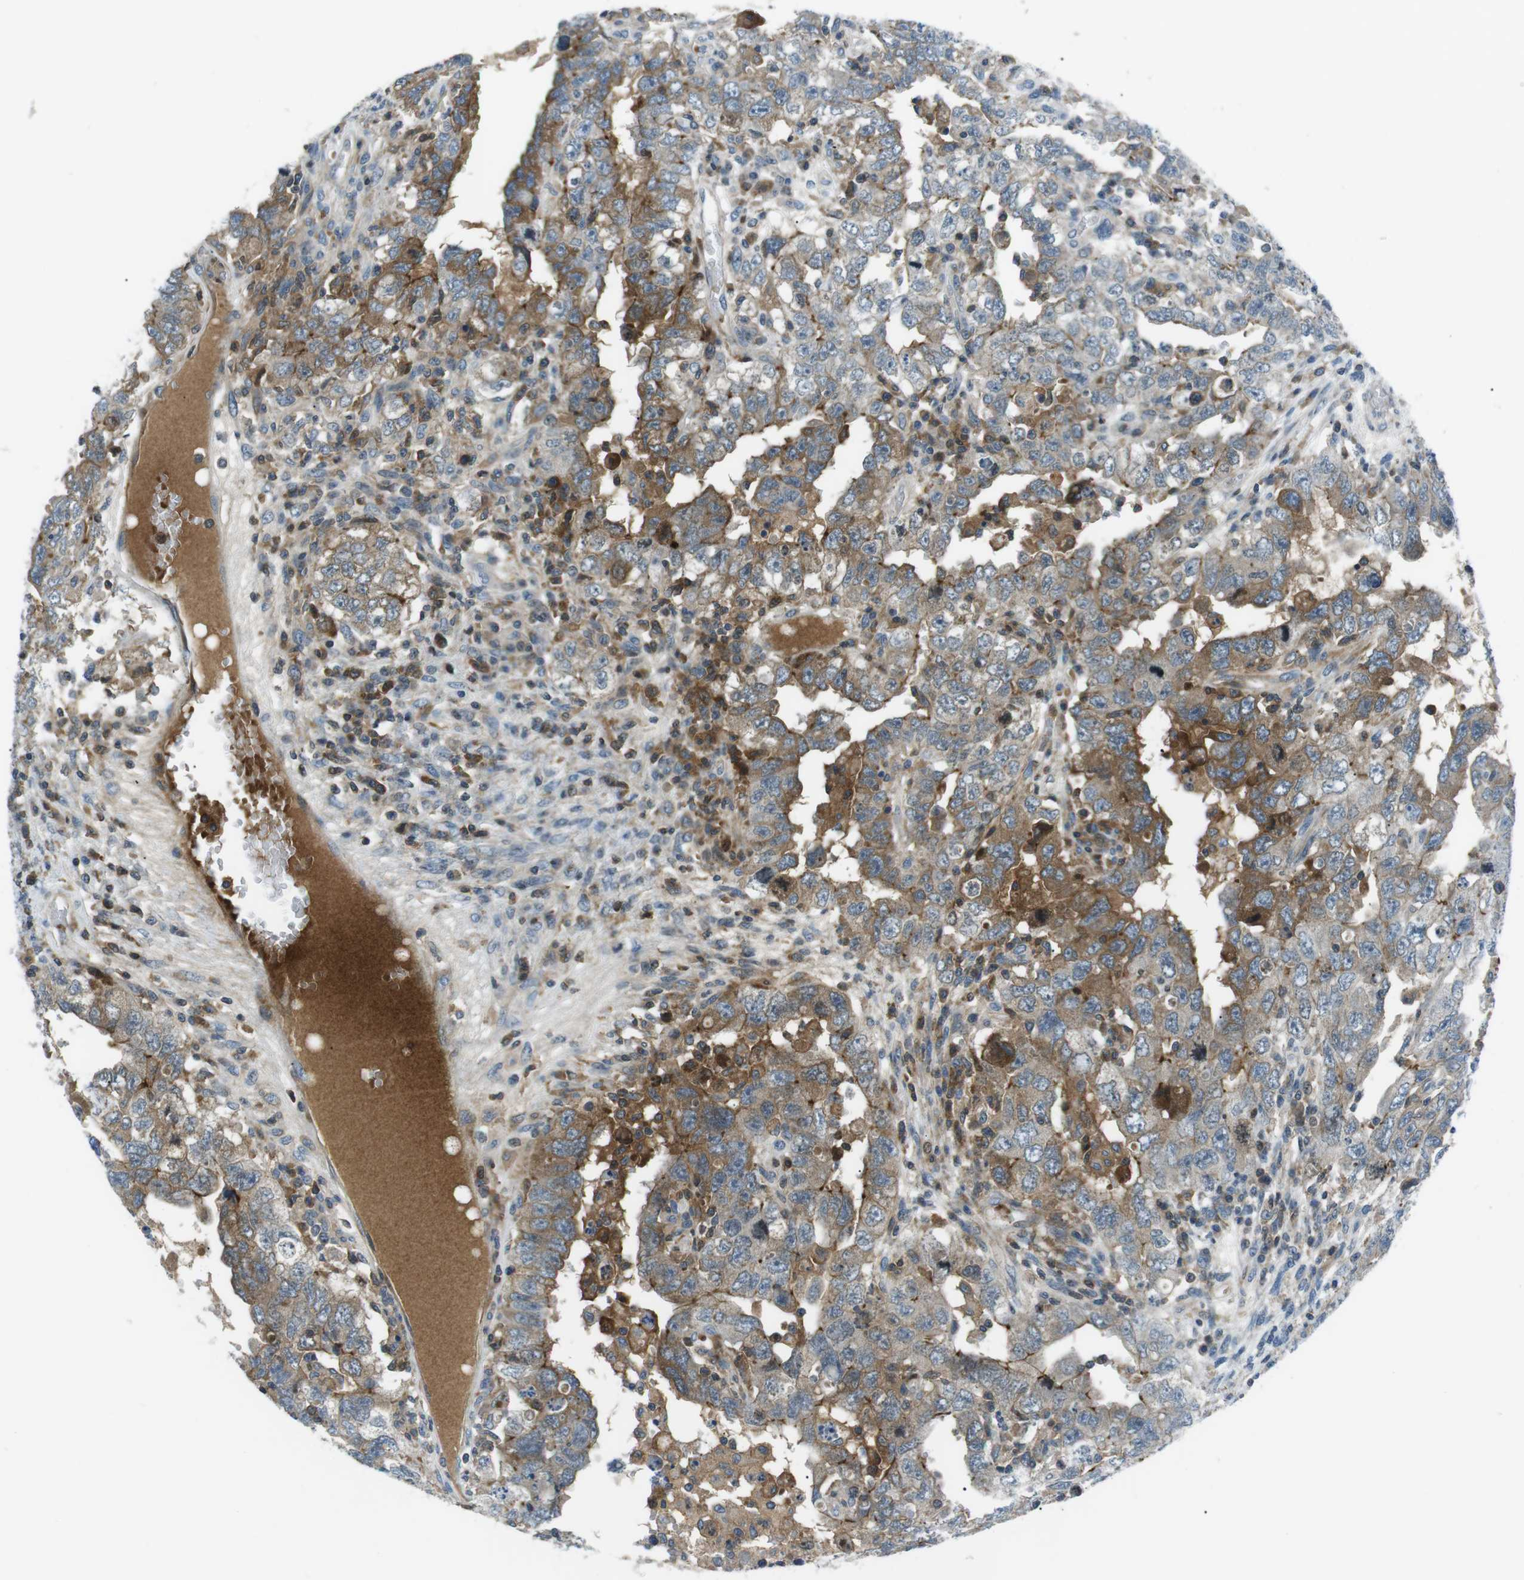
{"staining": {"intensity": "moderate", "quantity": "25%-75%", "location": "cytoplasmic/membranous"}, "tissue": "testis cancer", "cell_type": "Tumor cells", "image_type": "cancer", "snomed": [{"axis": "morphology", "description": "Carcinoma, Embryonal, NOS"}, {"axis": "topography", "description": "Testis"}], "caption": "Human testis embryonal carcinoma stained with a brown dye demonstrates moderate cytoplasmic/membranous positive staining in approximately 25%-75% of tumor cells.", "gene": "ARVCF", "patient": {"sex": "male", "age": 26}}